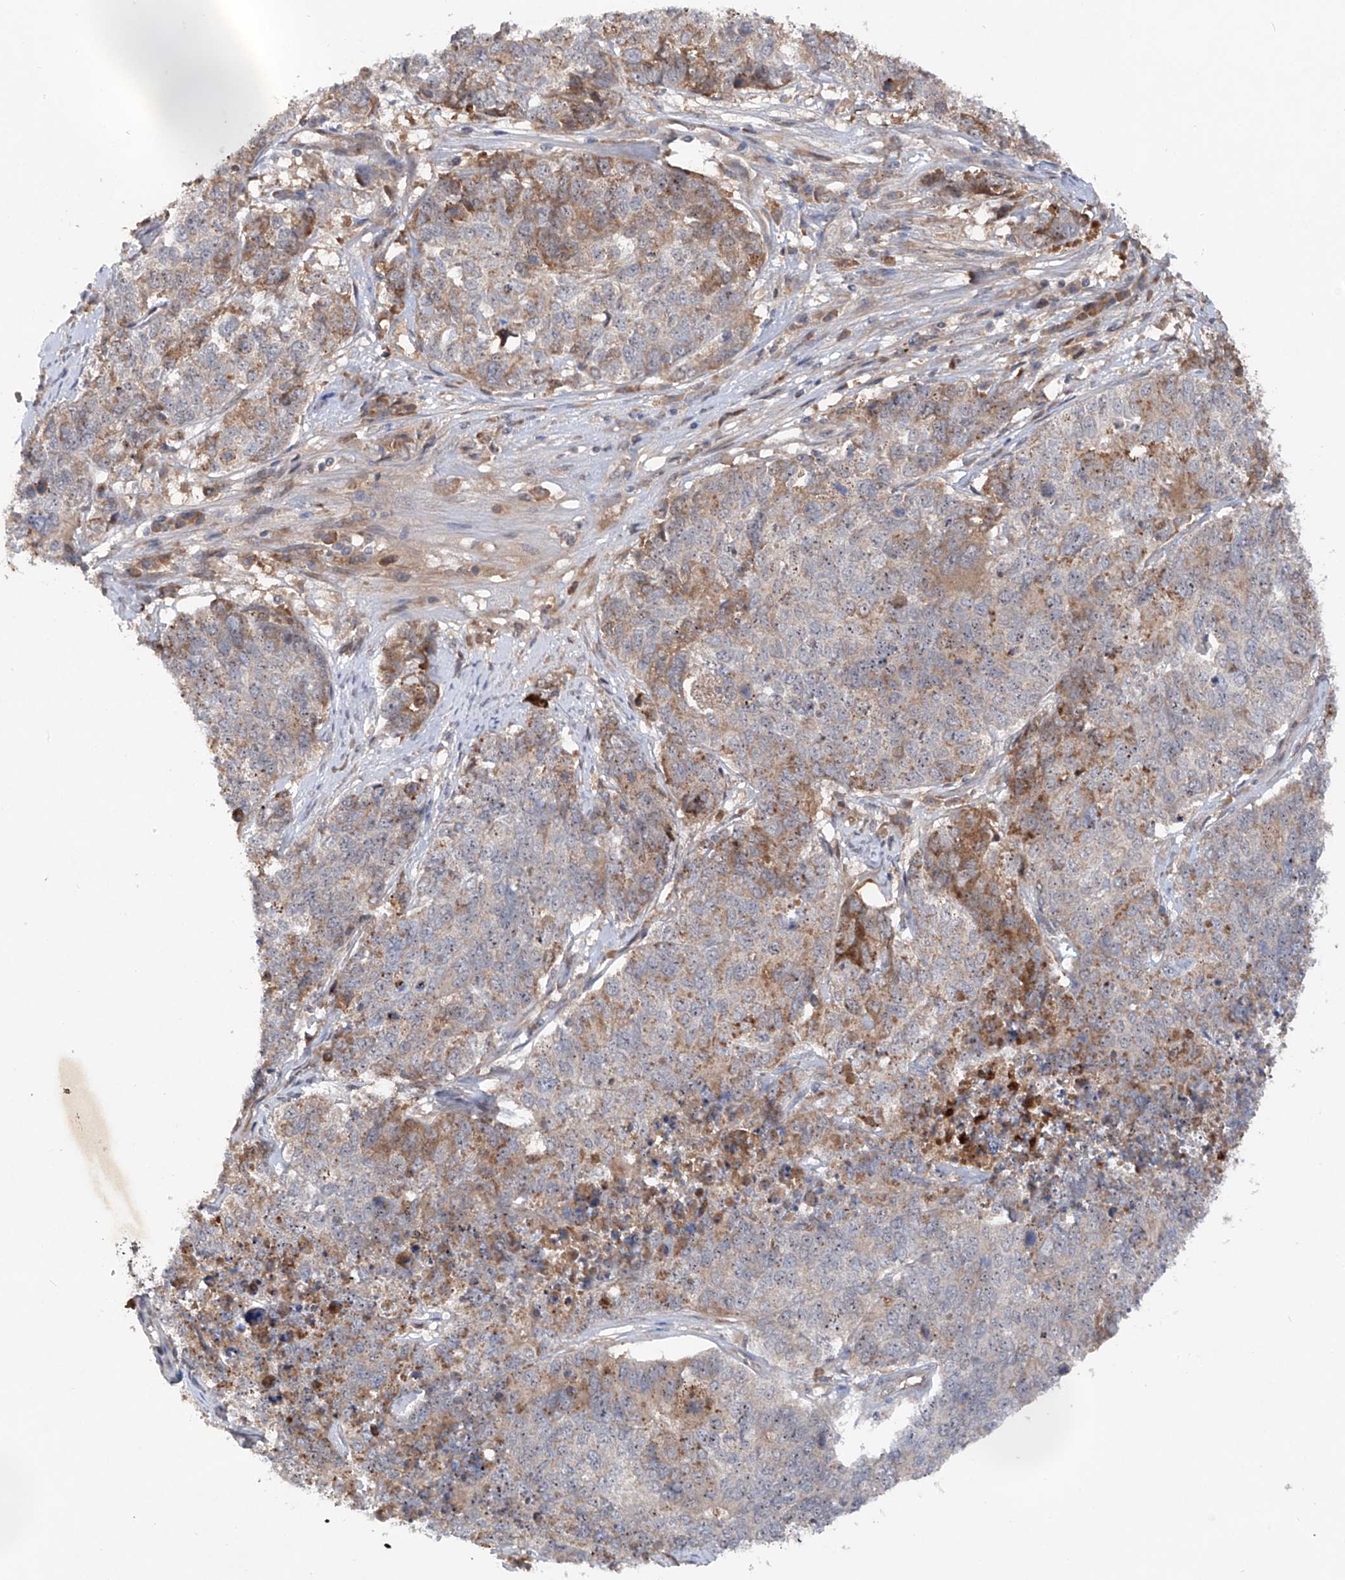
{"staining": {"intensity": "moderate", "quantity": "<25%", "location": "cytoplasmic/membranous"}, "tissue": "cervical cancer", "cell_type": "Tumor cells", "image_type": "cancer", "snomed": [{"axis": "morphology", "description": "Squamous cell carcinoma, NOS"}, {"axis": "topography", "description": "Cervix"}], "caption": "Moderate cytoplasmic/membranous protein positivity is present in approximately <25% of tumor cells in cervical cancer. Nuclei are stained in blue.", "gene": "FAM135A", "patient": {"sex": "female", "age": 63}}